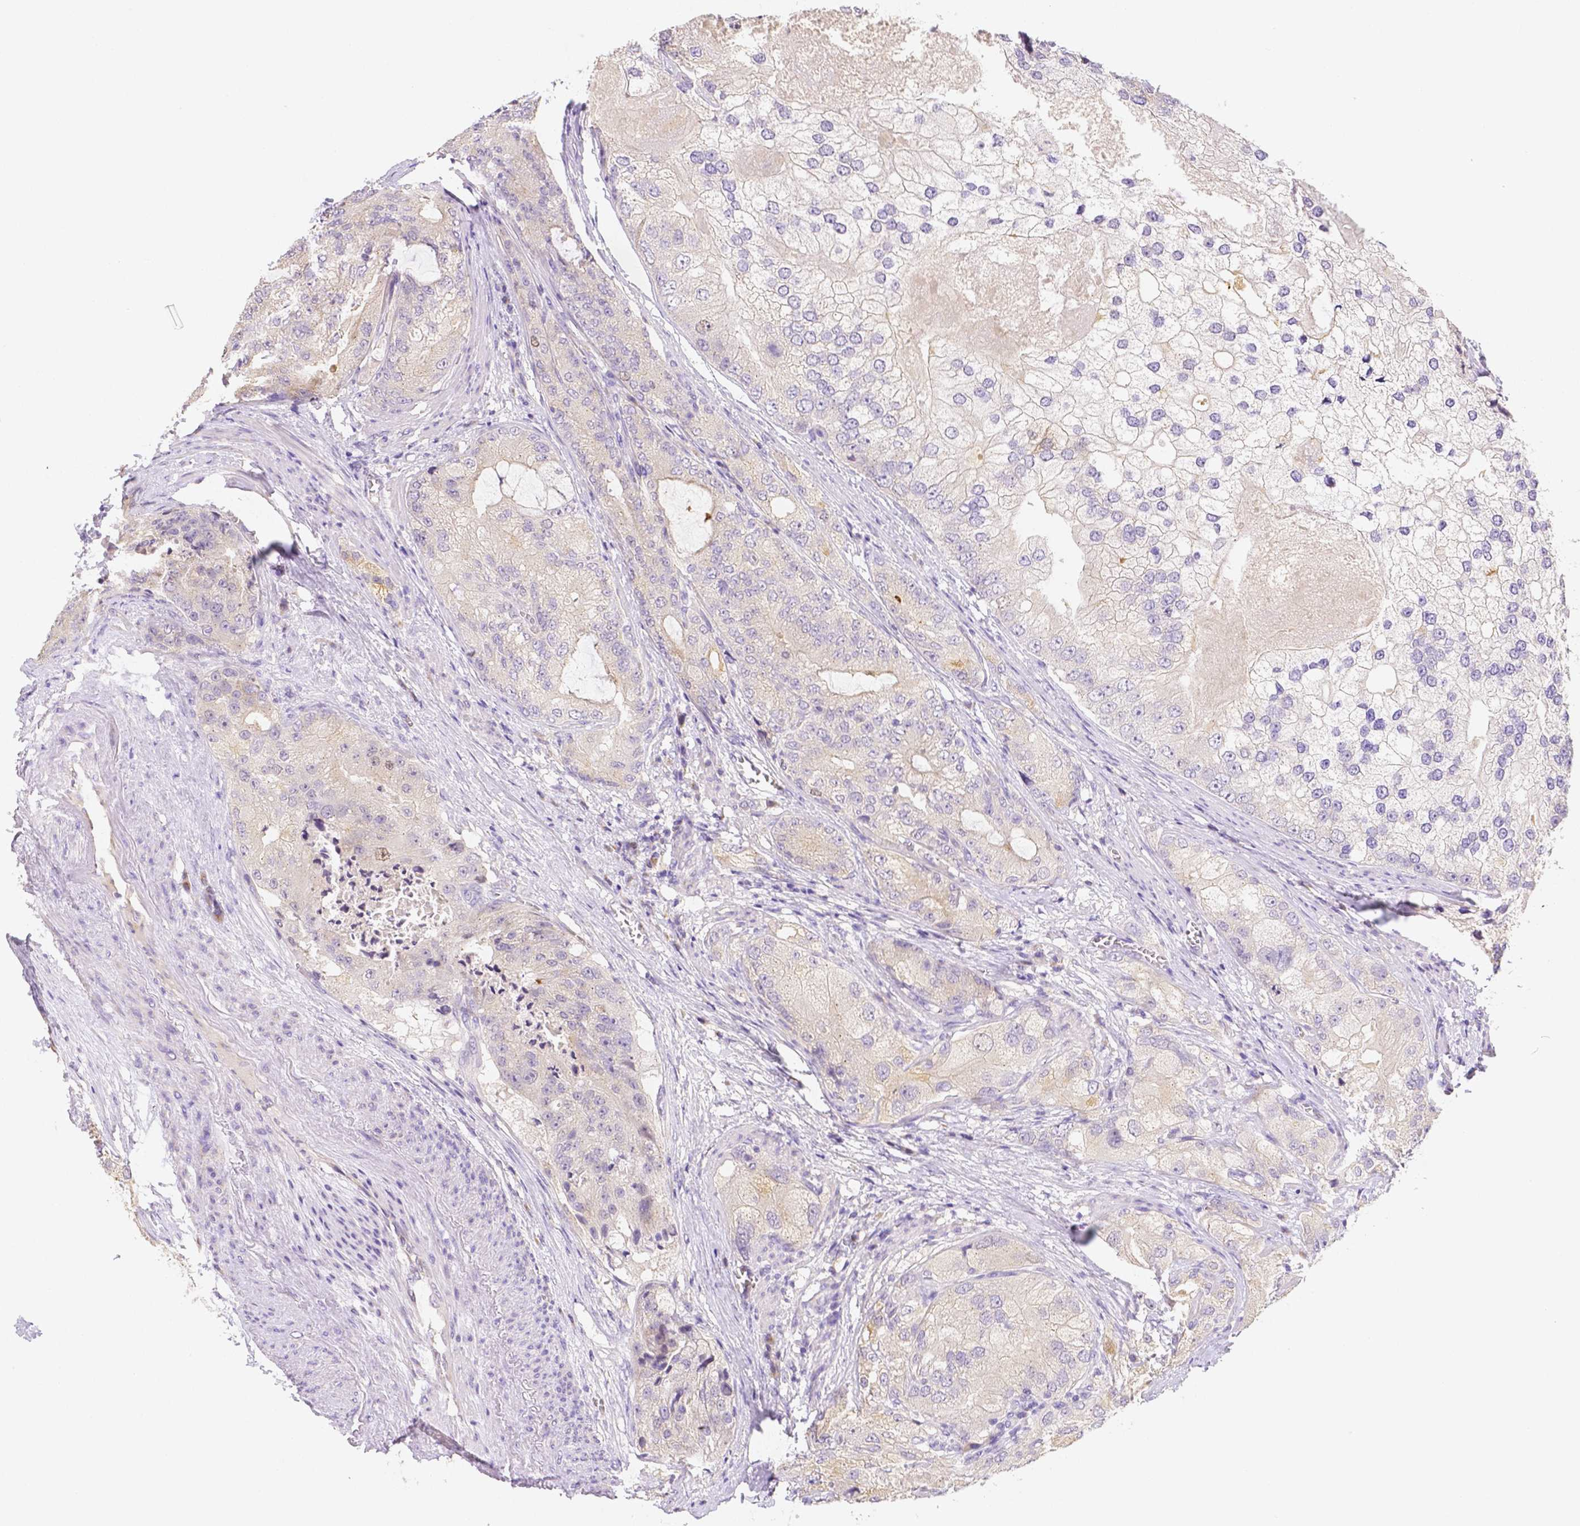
{"staining": {"intensity": "negative", "quantity": "none", "location": "none"}, "tissue": "prostate cancer", "cell_type": "Tumor cells", "image_type": "cancer", "snomed": [{"axis": "morphology", "description": "Adenocarcinoma, High grade"}, {"axis": "topography", "description": "Prostate"}], "caption": "Tumor cells show no significant protein staining in prostate adenocarcinoma (high-grade).", "gene": "C10orf67", "patient": {"sex": "male", "age": 70}}